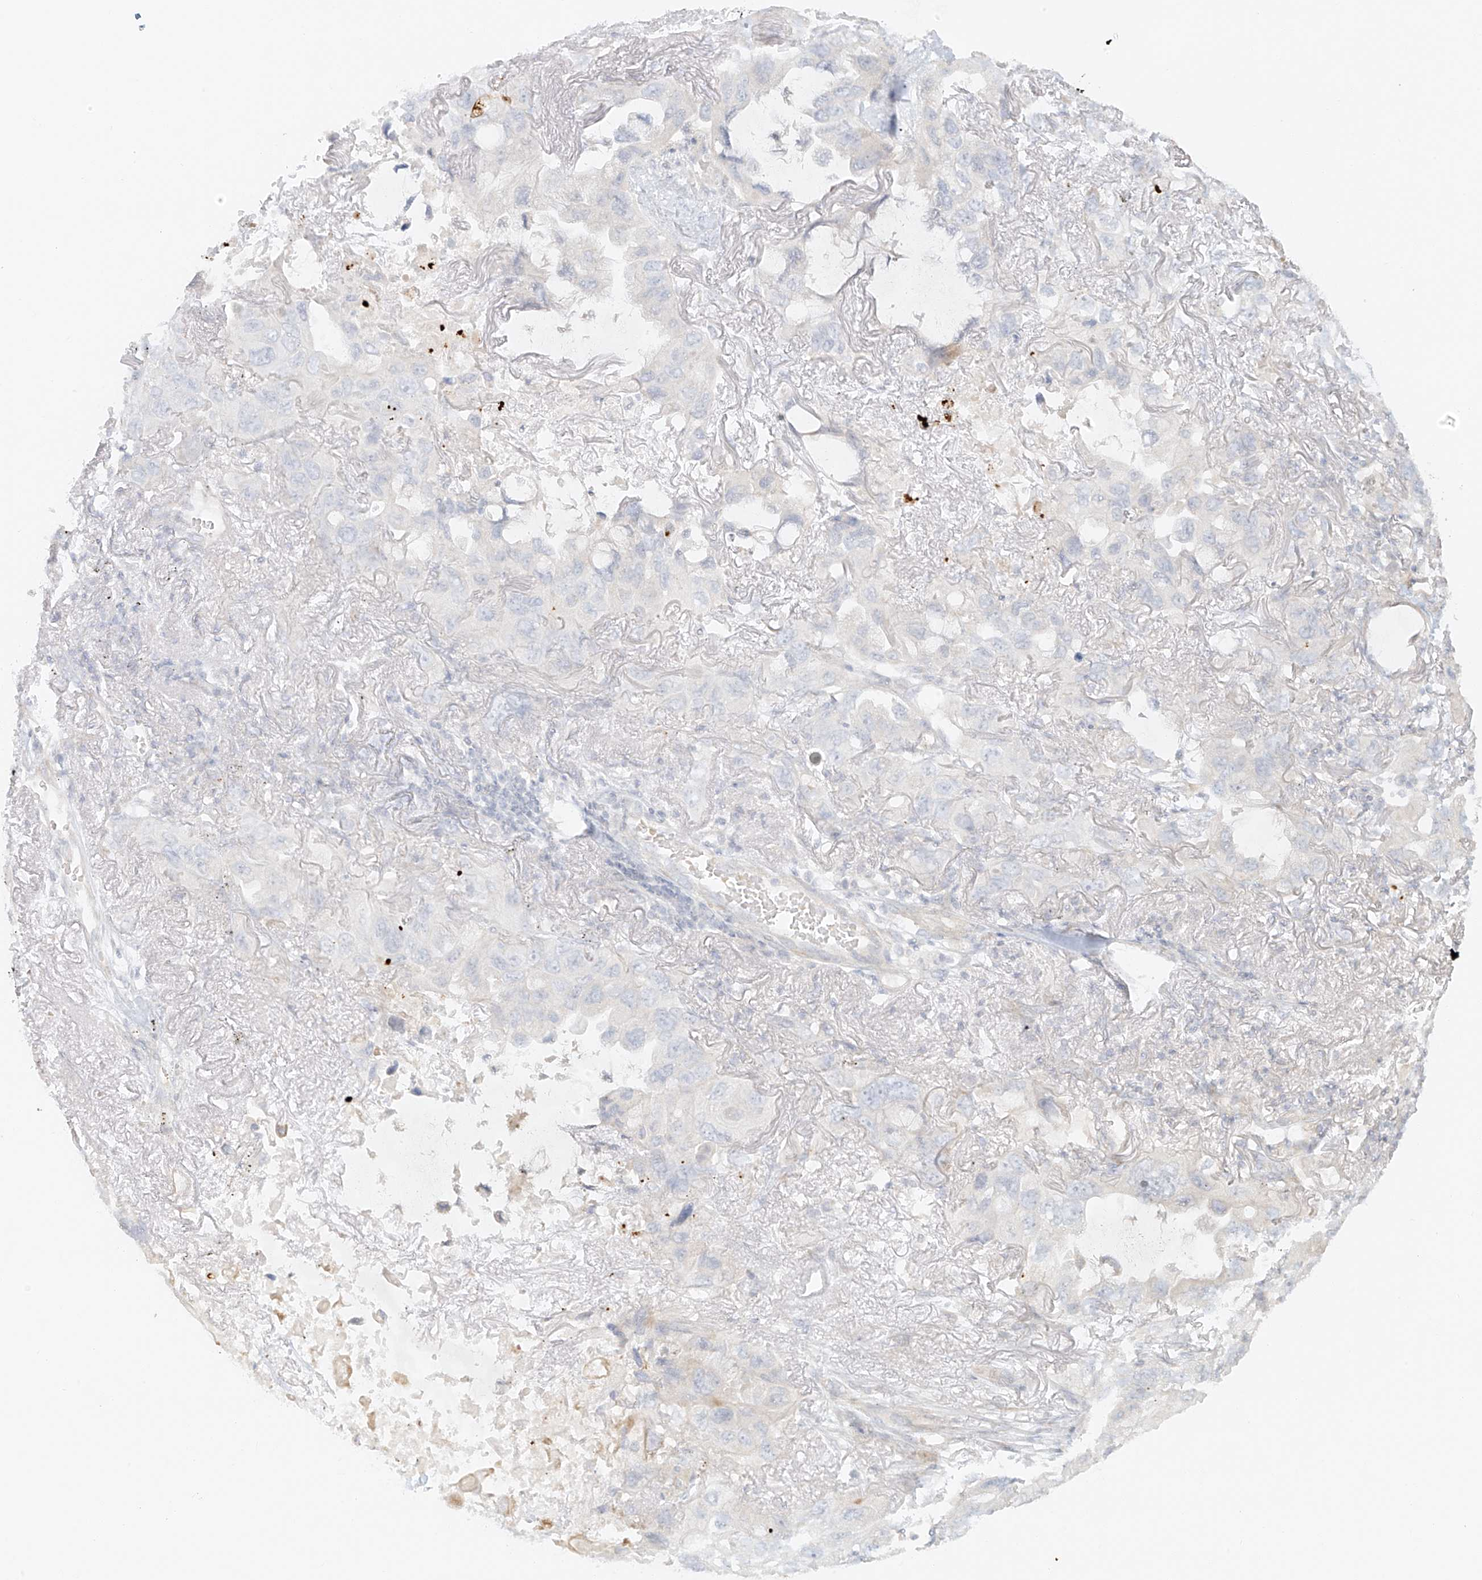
{"staining": {"intensity": "negative", "quantity": "none", "location": "none"}, "tissue": "lung cancer", "cell_type": "Tumor cells", "image_type": "cancer", "snomed": [{"axis": "morphology", "description": "Squamous cell carcinoma, NOS"}, {"axis": "topography", "description": "Lung"}], "caption": "This is an IHC photomicrograph of lung cancer. There is no positivity in tumor cells.", "gene": "MIPEP", "patient": {"sex": "female", "age": 73}}